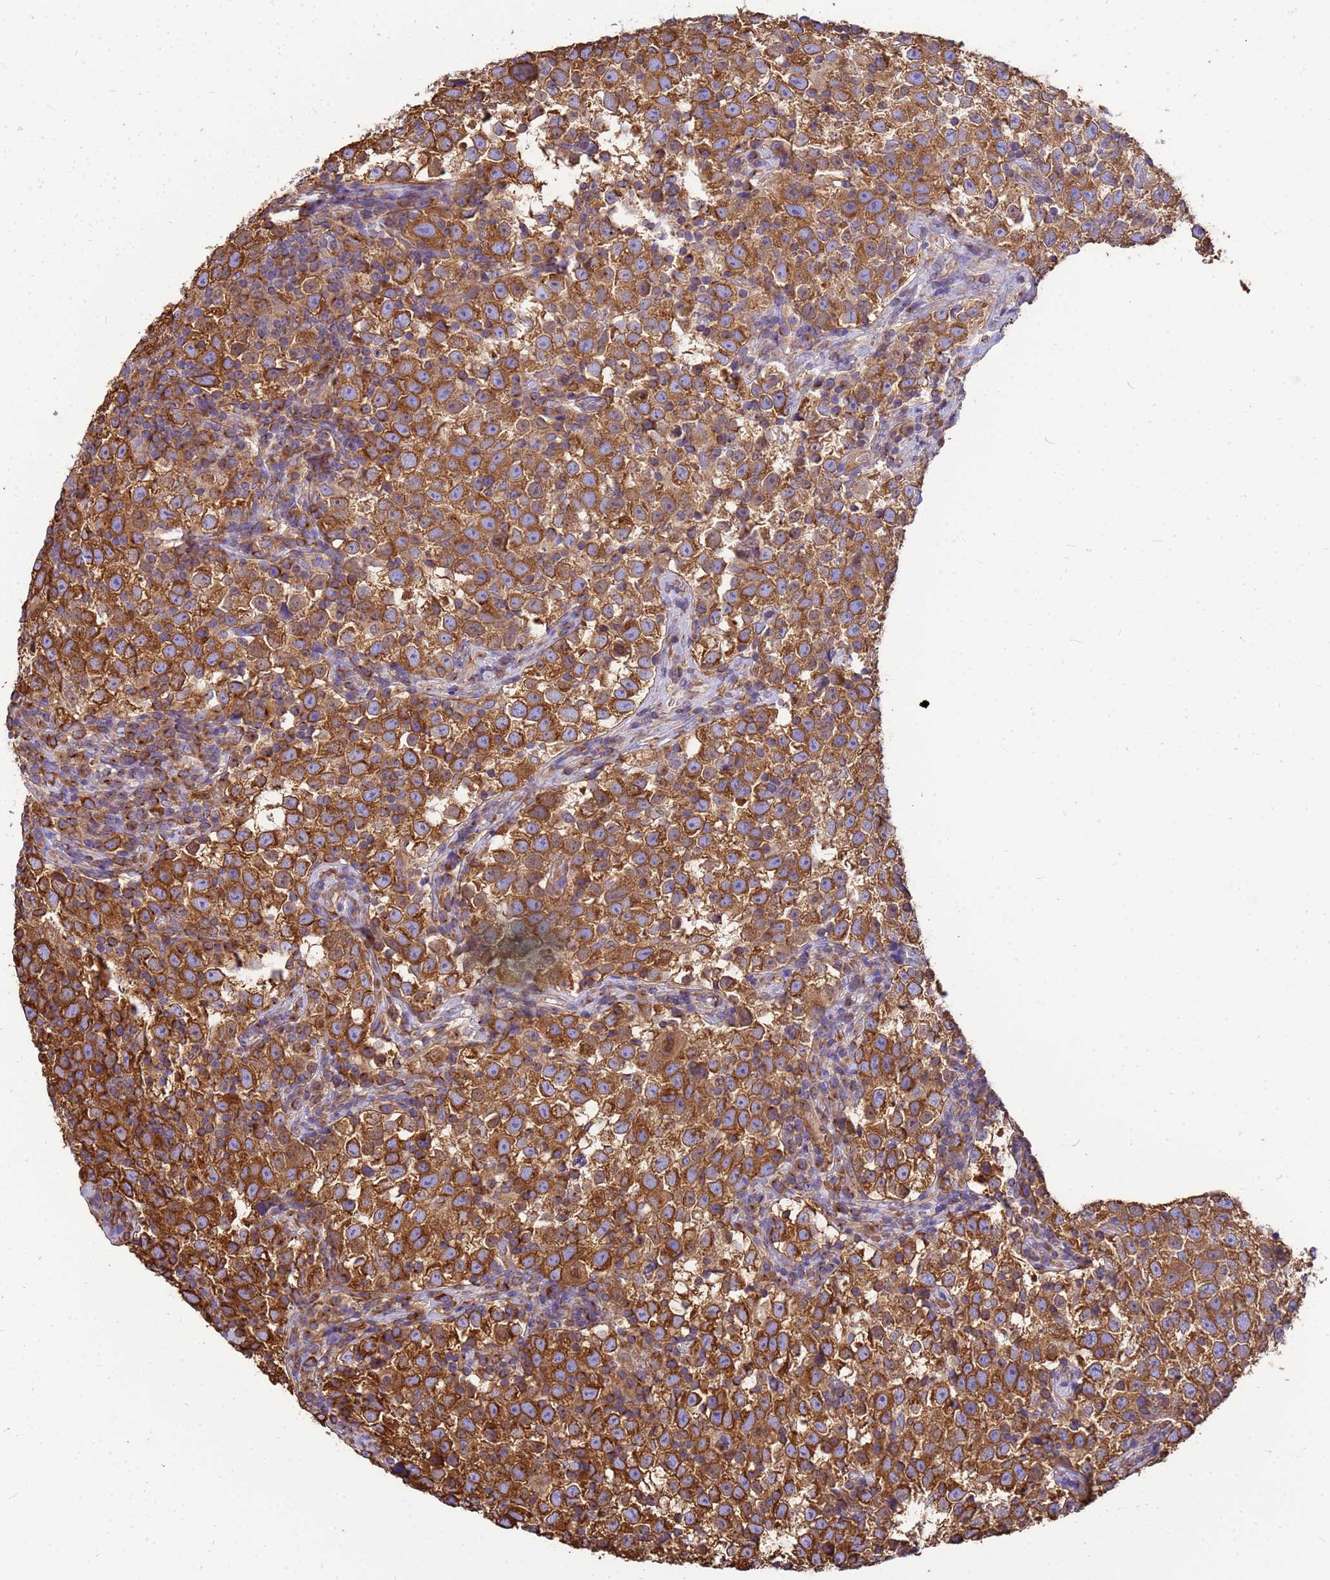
{"staining": {"intensity": "strong", "quantity": ">75%", "location": "cytoplasmic/membranous"}, "tissue": "testis cancer", "cell_type": "Tumor cells", "image_type": "cancer", "snomed": [{"axis": "morphology", "description": "Normal tissue, NOS"}, {"axis": "morphology", "description": "Seminoma, NOS"}, {"axis": "topography", "description": "Testis"}], "caption": "Tumor cells demonstrate high levels of strong cytoplasmic/membranous staining in about >75% of cells in human testis cancer (seminoma).", "gene": "TUBB1", "patient": {"sex": "male", "age": 43}}